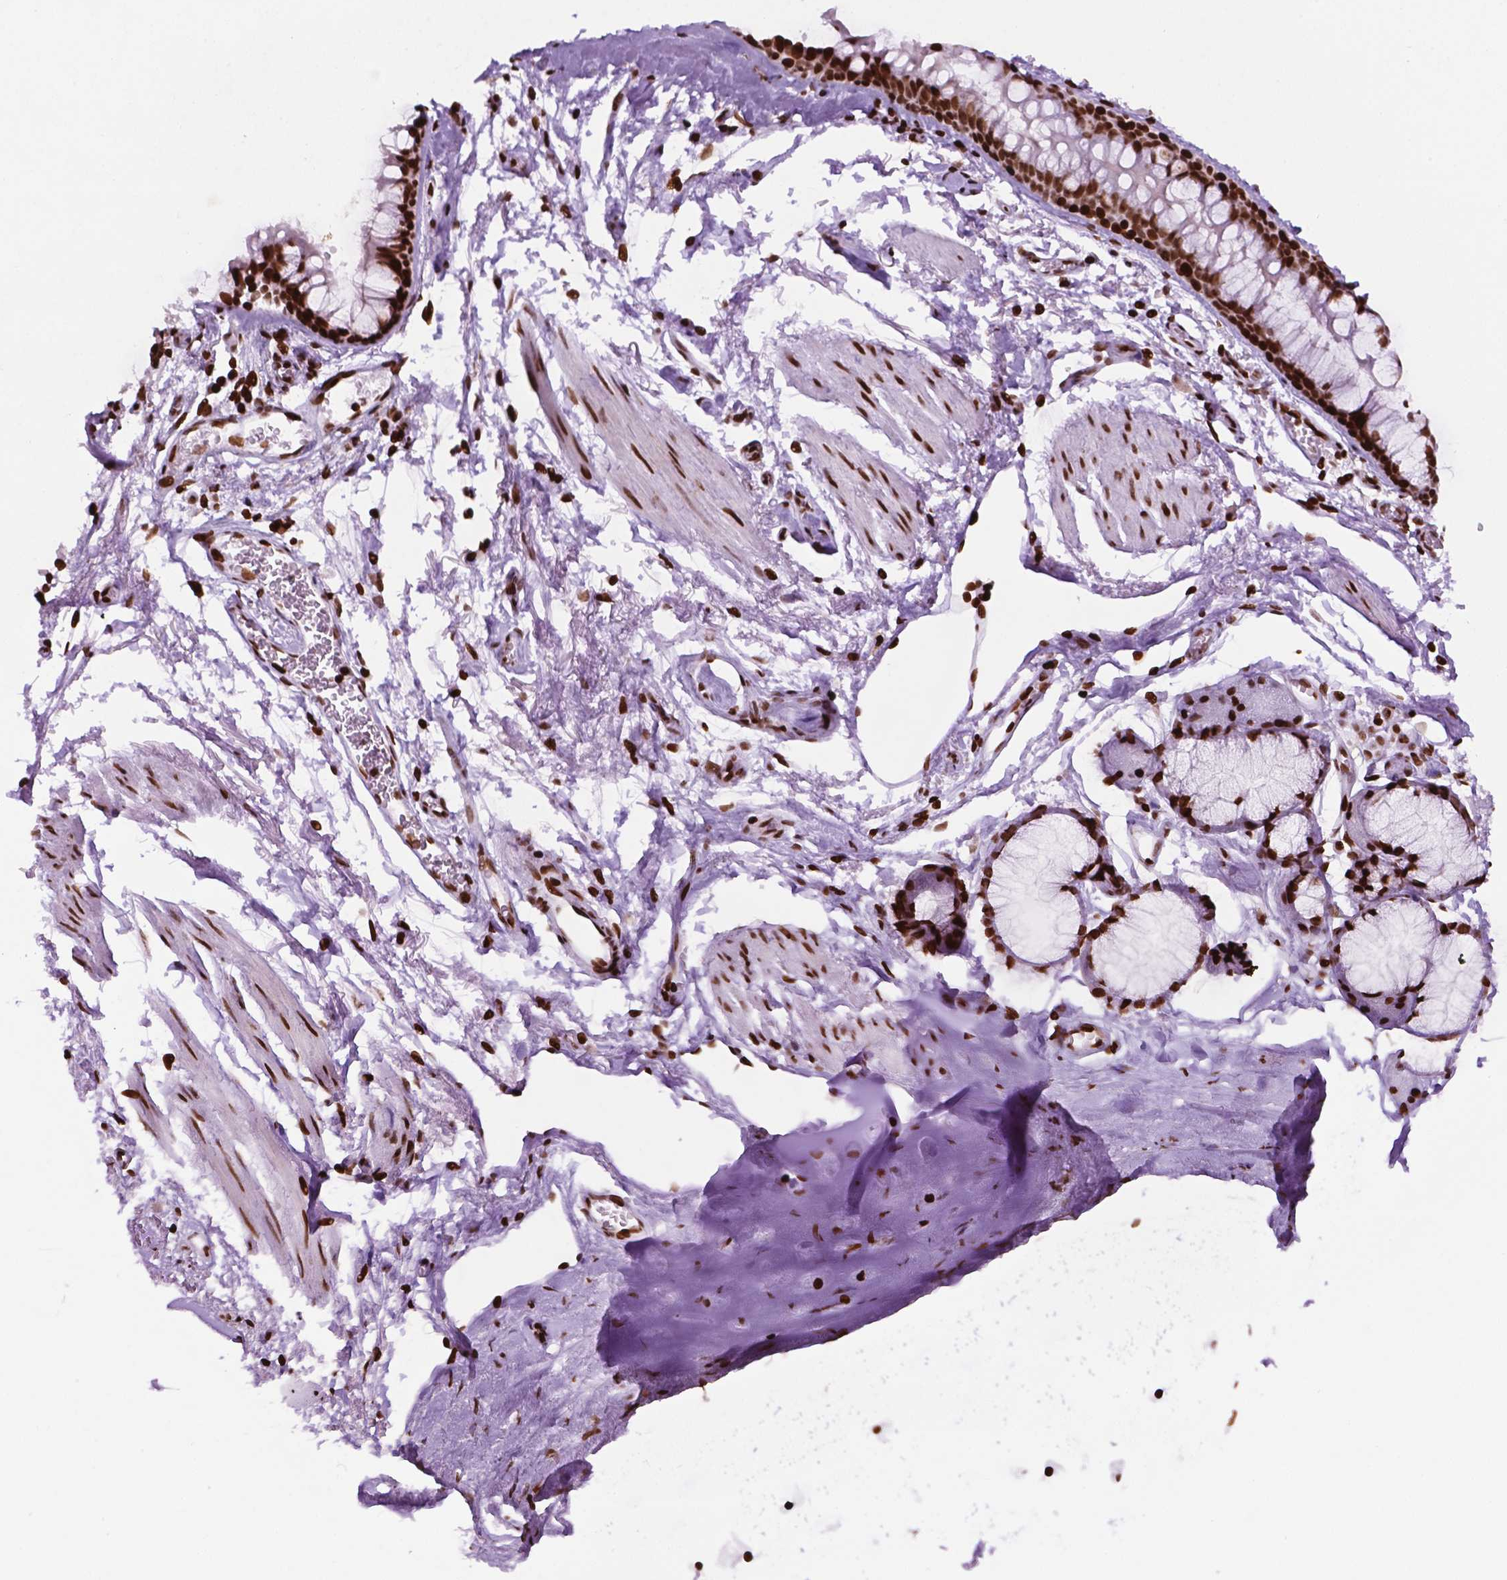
{"staining": {"intensity": "strong", "quantity": ">75%", "location": "nuclear"}, "tissue": "soft tissue", "cell_type": "Chondrocytes", "image_type": "normal", "snomed": [{"axis": "morphology", "description": "Normal tissue, NOS"}, {"axis": "topography", "description": "Cartilage tissue"}, {"axis": "topography", "description": "Bronchus"}], "caption": "The immunohistochemical stain shows strong nuclear expression in chondrocytes of normal soft tissue. (DAB (3,3'-diaminobenzidine) IHC, brown staining for protein, blue staining for nuclei).", "gene": "TMEM250", "patient": {"sex": "female", "age": 79}}